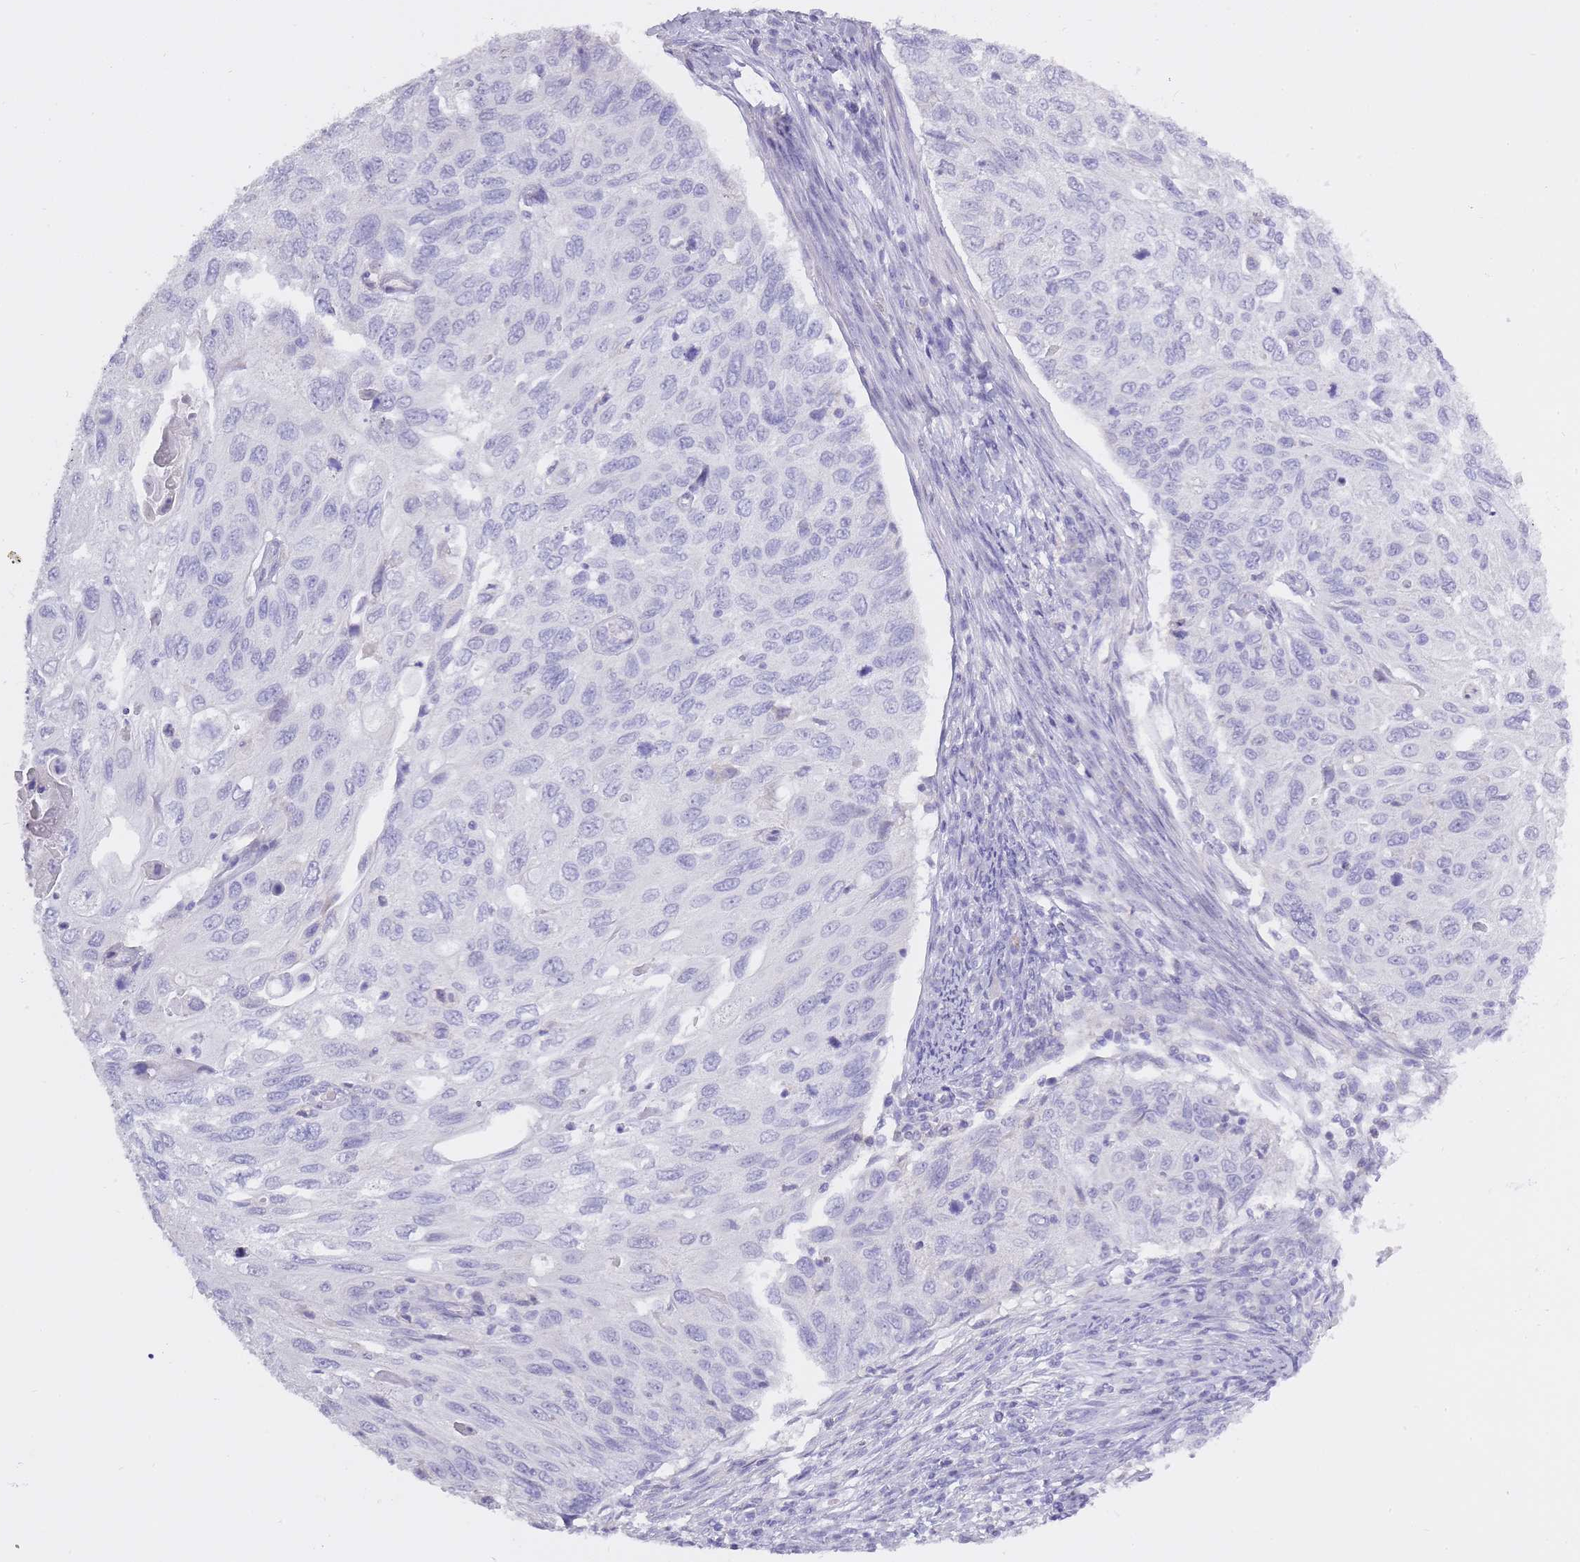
{"staining": {"intensity": "negative", "quantity": "none", "location": "none"}, "tissue": "cervical cancer", "cell_type": "Tumor cells", "image_type": "cancer", "snomed": [{"axis": "morphology", "description": "Squamous cell carcinoma, NOS"}, {"axis": "topography", "description": "Cervix"}], "caption": "An immunohistochemistry image of cervical cancer (squamous cell carcinoma) is shown. There is no staining in tumor cells of cervical cancer (squamous cell carcinoma). (Stains: DAB (3,3'-diaminobenzidine) IHC with hematoxylin counter stain, Microscopy: brightfield microscopy at high magnification).", "gene": "BDKRB2", "patient": {"sex": "female", "age": 70}}